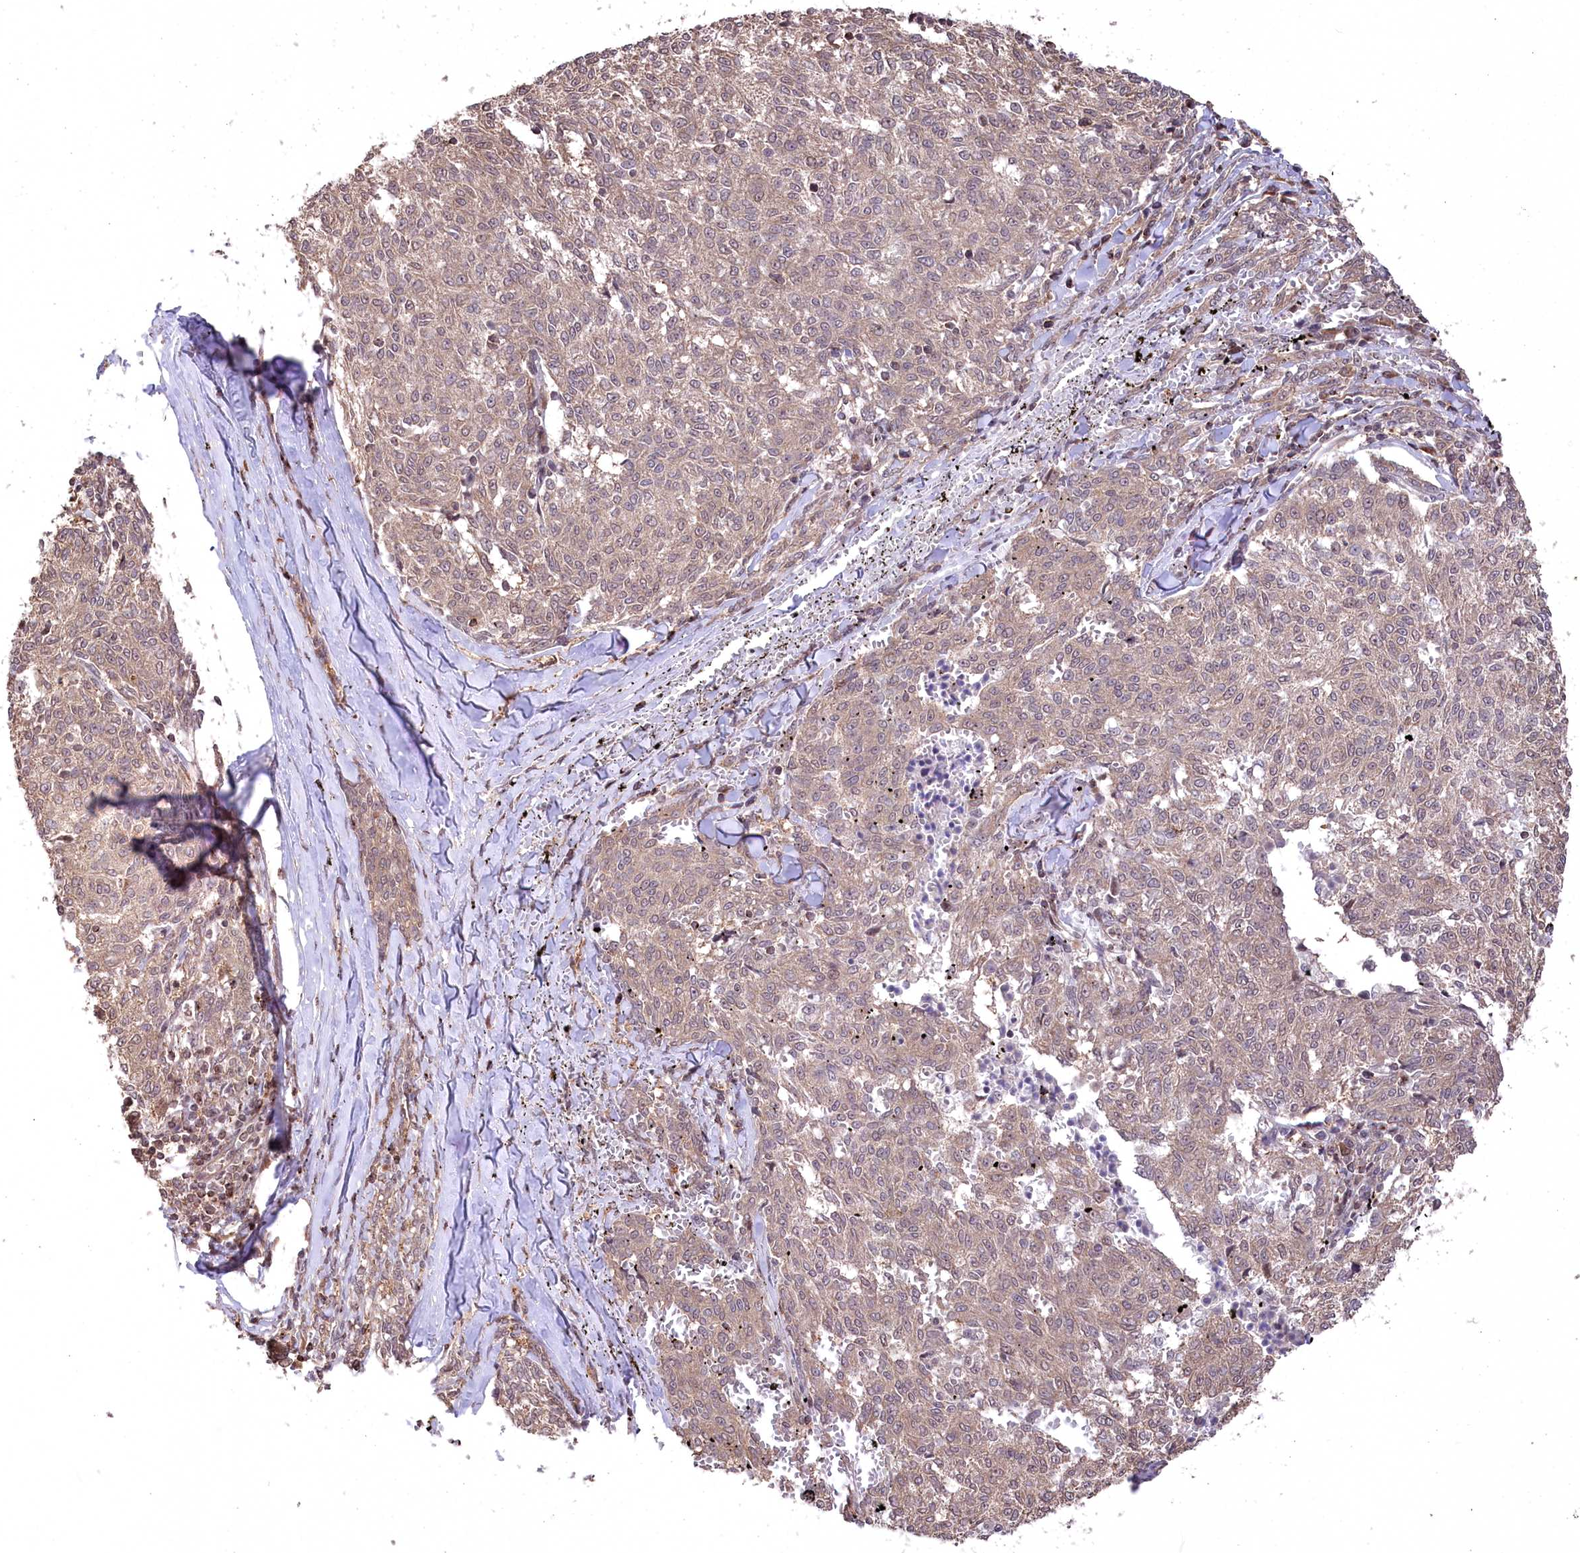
{"staining": {"intensity": "weak", "quantity": ">75%", "location": "cytoplasmic/membranous"}, "tissue": "melanoma", "cell_type": "Tumor cells", "image_type": "cancer", "snomed": [{"axis": "morphology", "description": "Malignant melanoma, NOS"}, {"axis": "topography", "description": "Skin"}], "caption": "About >75% of tumor cells in human melanoma display weak cytoplasmic/membranous protein staining as visualized by brown immunohistochemical staining.", "gene": "CCSER2", "patient": {"sex": "female", "age": 72}}